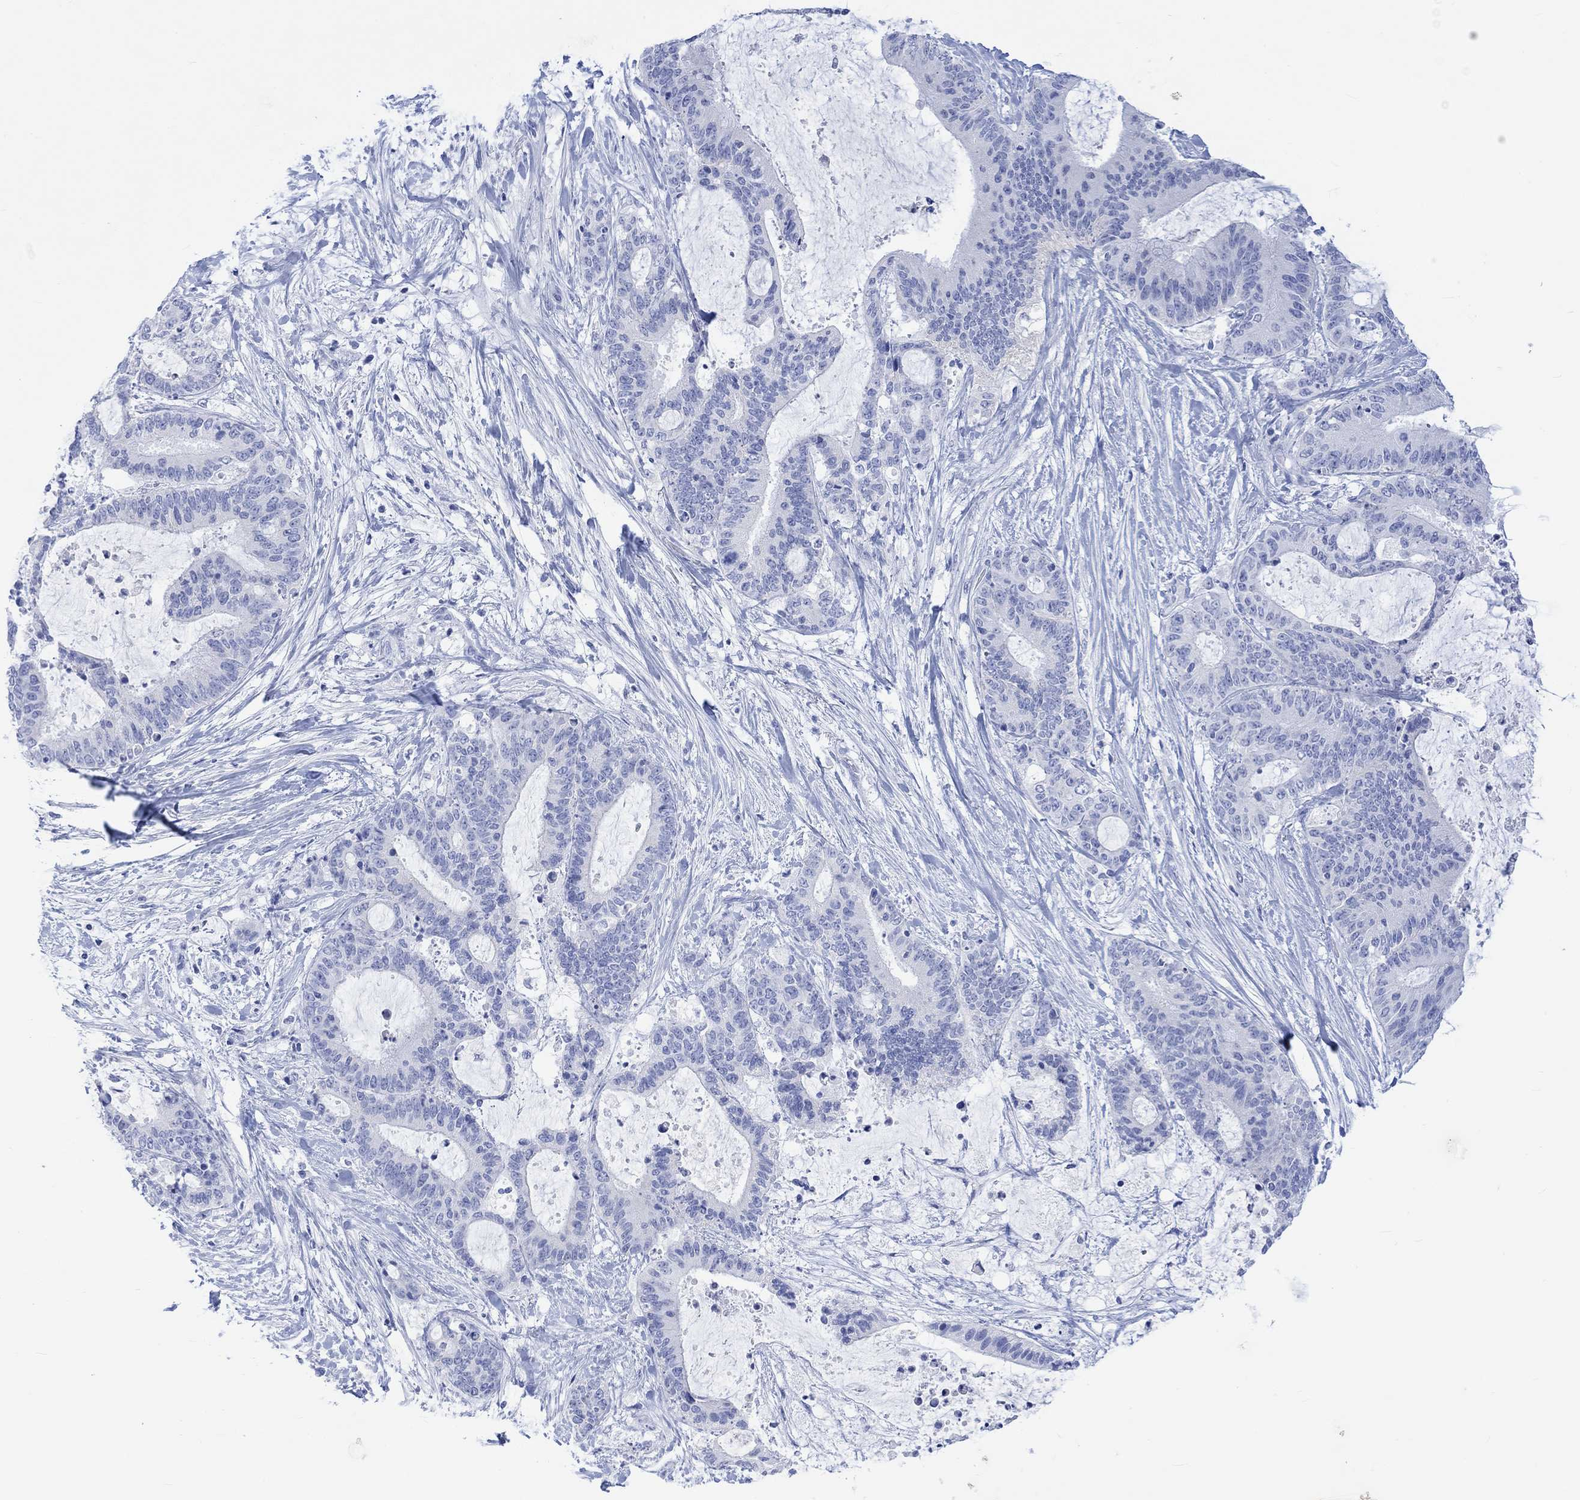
{"staining": {"intensity": "negative", "quantity": "none", "location": "none"}, "tissue": "liver cancer", "cell_type": "Tumor cells", "image_type": "cancer", "snomed": [{"axis": "morphology", "description": "Cholangiocarcinoma"}, {"axis": "topography", "description": "Liver"}], "caption": "The micrograph reveals no significant positivity in tumor cells of liver cancer.", "gene": "CALCA", "patient": {"sex": "female", "age": 73}}